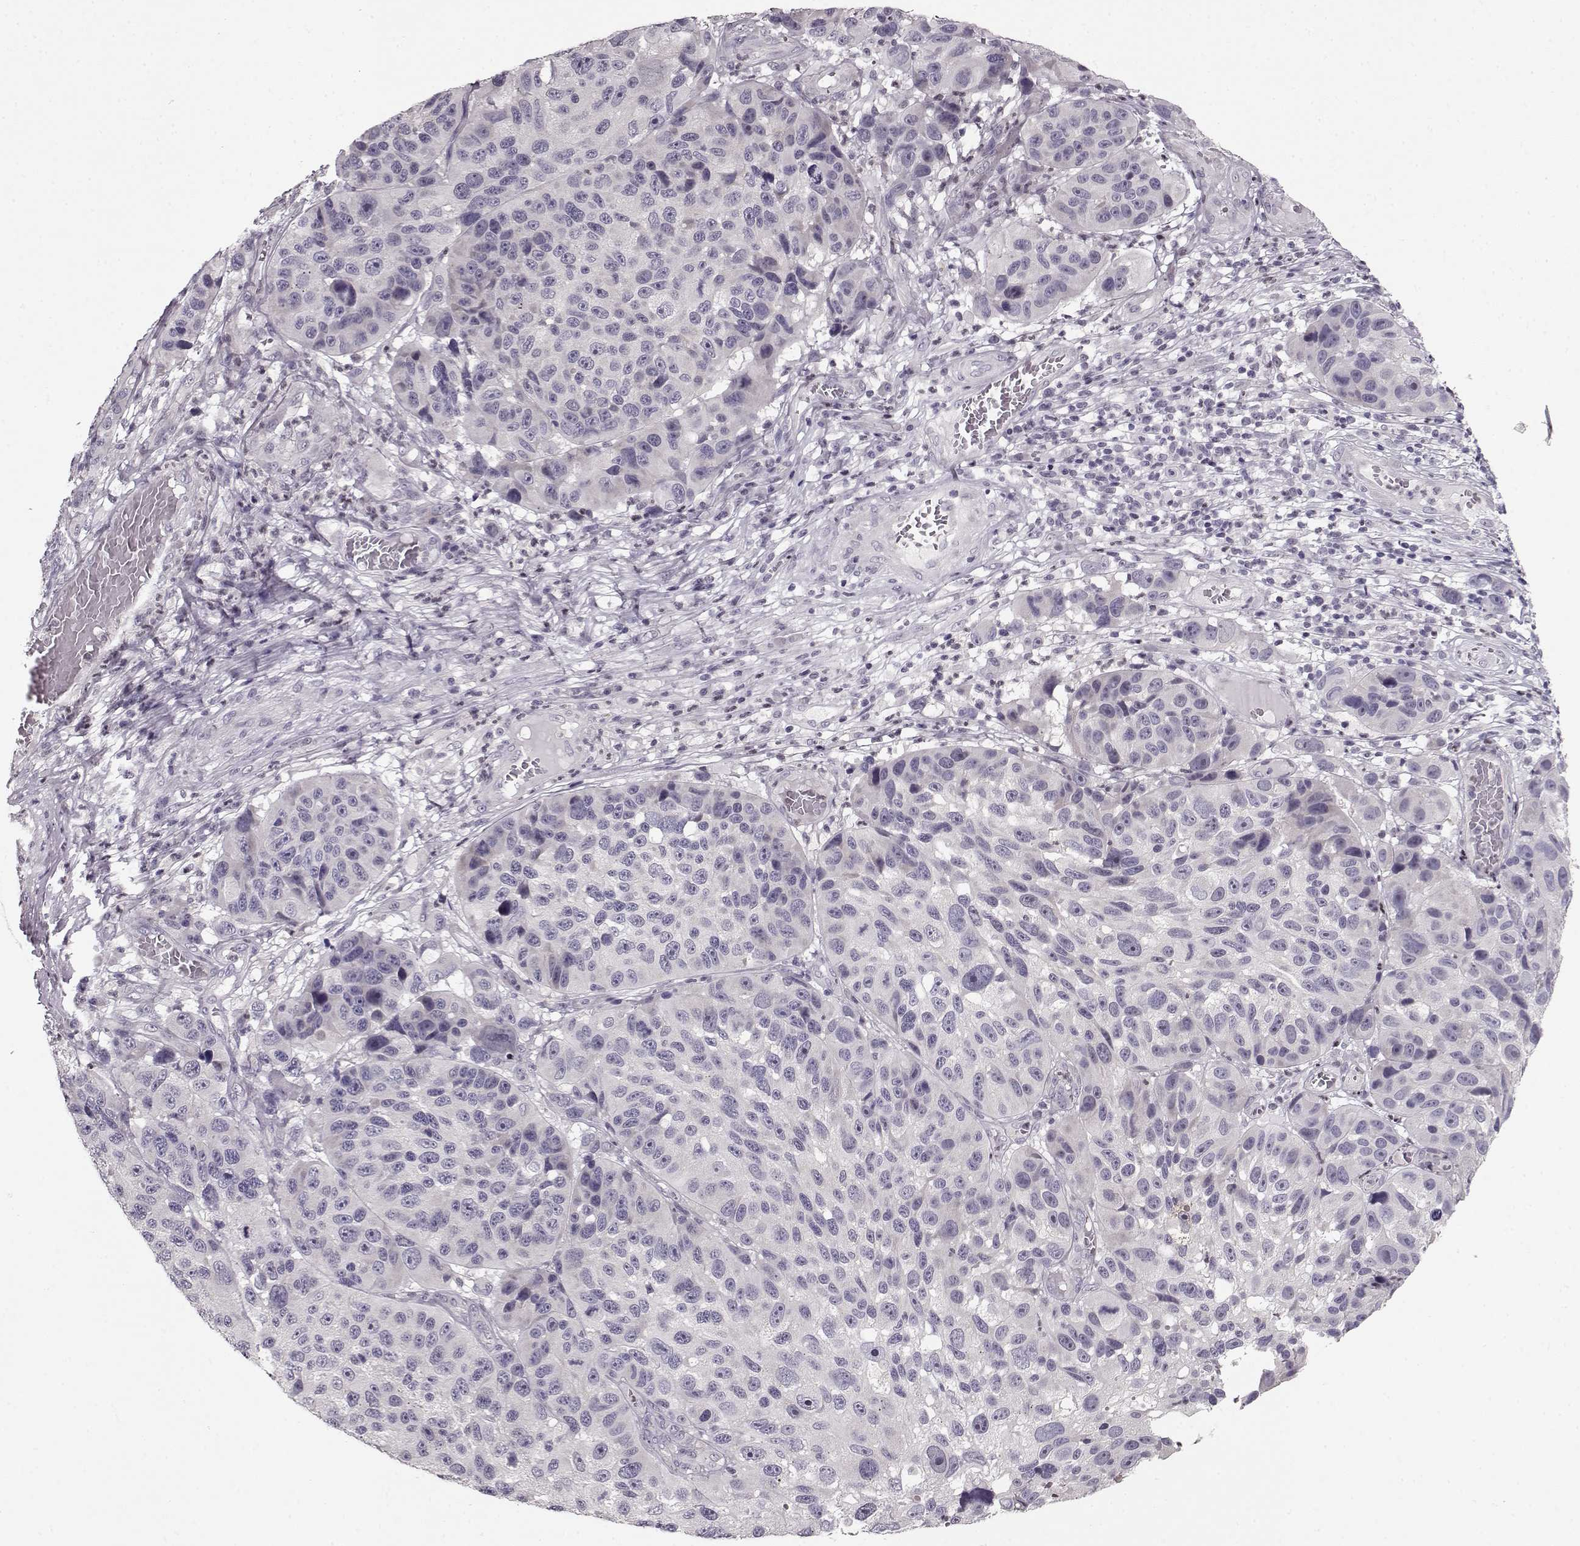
{"staining": {"intensity": "negative", "quantity": "none", "location": "none"}, "tissue": "melanoma", "cell_type": "Tumor cells", "image_type": "cancer", "snomed": [{"axis": "morphology", "description": "Malignant melanoma, NOS"}, {"axis": "topography", "description": "Skin"}], "caption": "High power microscopy photomicrograph of an immunohistochemistry (IHC) histopathology image of malignant melanoma, revealing no significant expression in tumor cells. (Brightfield microscopy of DAB immunohistochemistry at high magnification).", "gene": "RP1L1", "patient": {"sex": "male", "age": 53}}